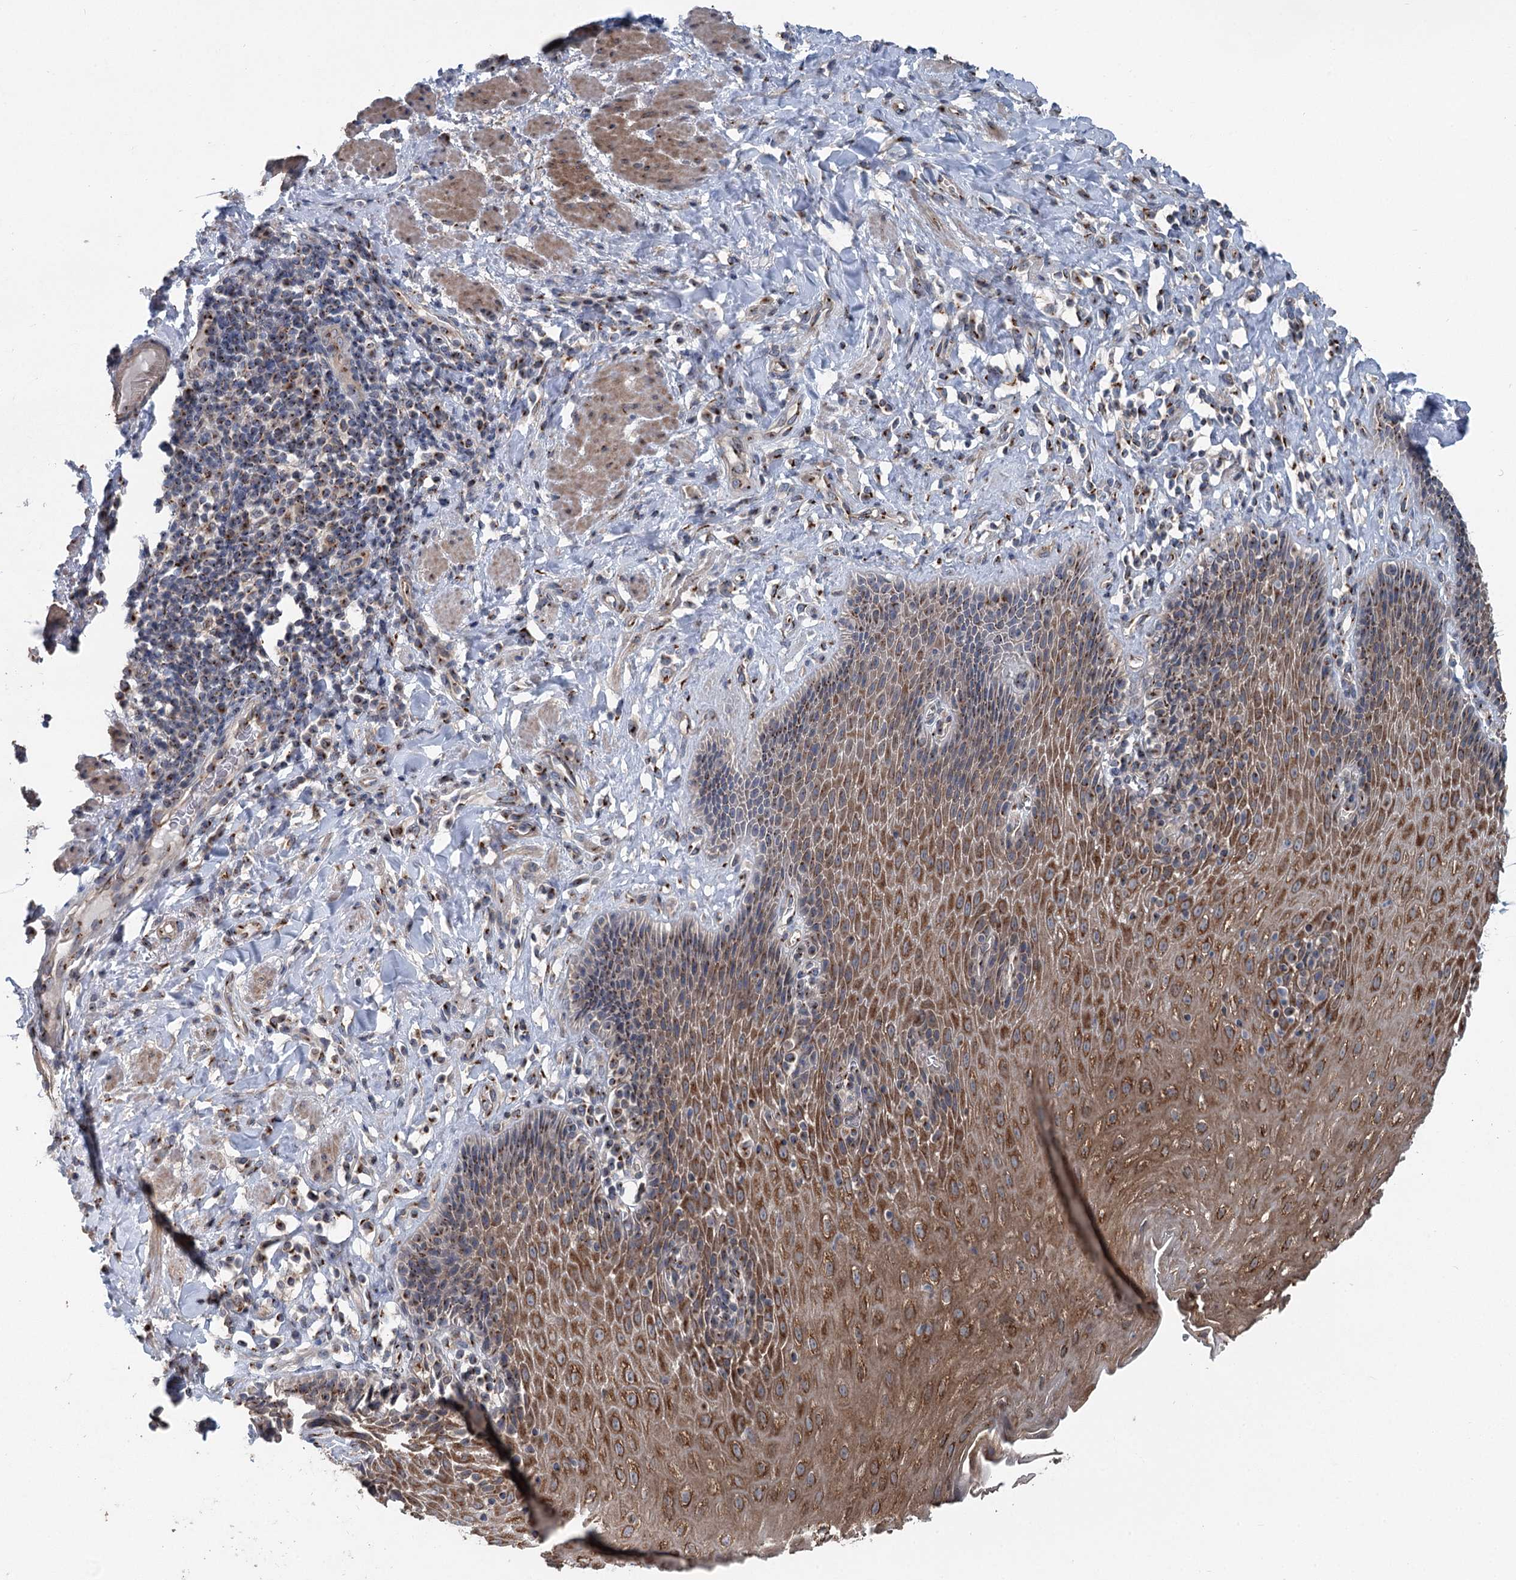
{"staining": {"intensity": "strong", "quantity": ">75%", "location": "cytoplasmic/membranous"}, "tissue": "esophagus", "cell_type": "Squamous epithelial cells", "image_type": "normal", "snomed": [{"axis": "morphology", "description": "Normal tissue, NOS"}, {"axis": "topography", "description": "Esophagus"}], "caption": "An image of esophagus stained for a protein shows strong cytoplasmic/membranous brown staining in squamous epithelial cells.", "gene": "ITIH5", "patient": {"sex": "female", "age": 61}}